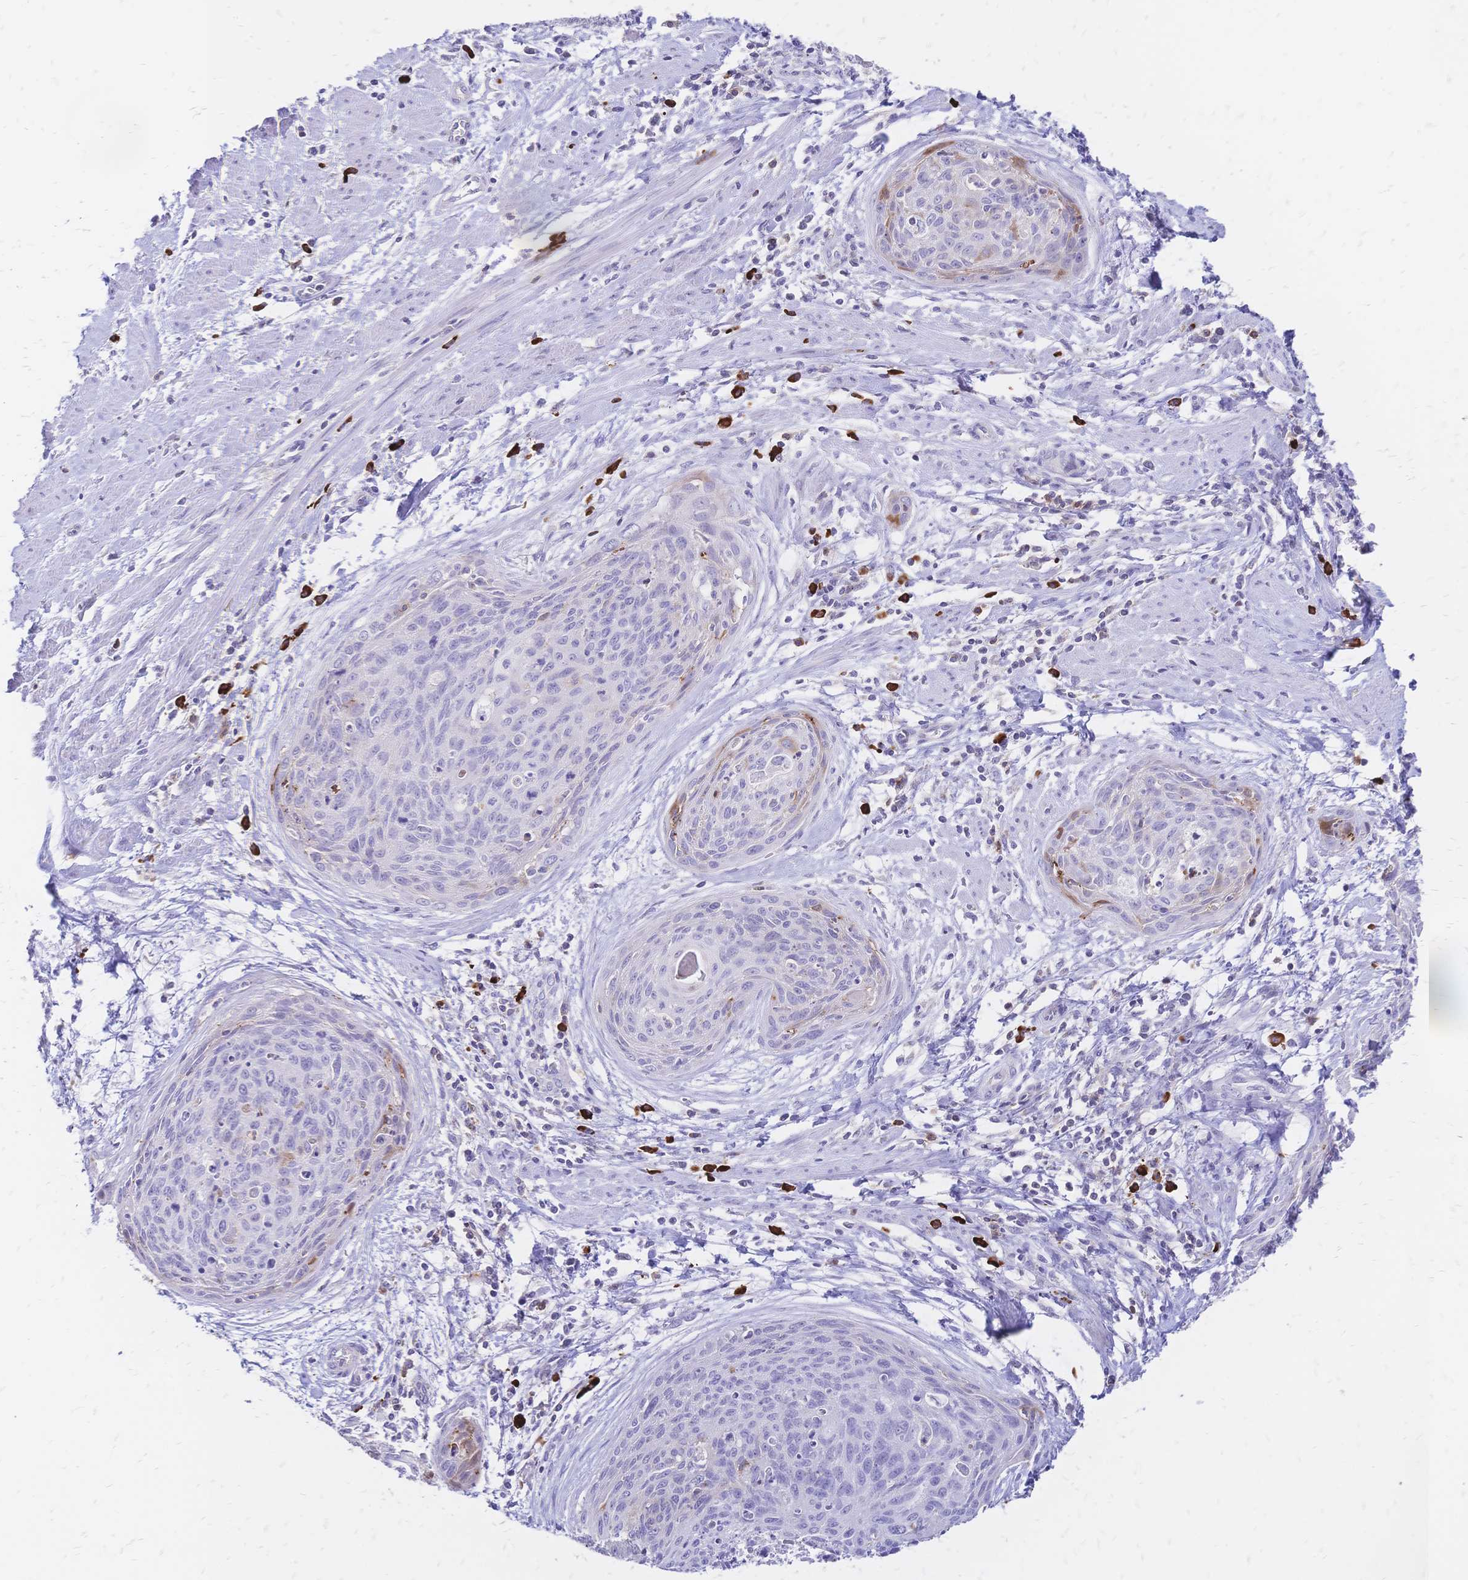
{"staining": {"intensity": "negative", "quantity": "none", "location": "none"}, "tissue": "cervical cancer", "cell_type": "Tumor cells", "image_type": "cancer", "snomed": [{"axis": "morphology", "description": "Squamous cell carcinoma, NOS"}, {"axis": "topography", "description": "Cervix"}], "caption": "Tumor cells show no significant positivity in cervical cancer (squamous cell carcinoma).", "gene": "IL2RA", "patient": {"sex": "female", "age": 55}}